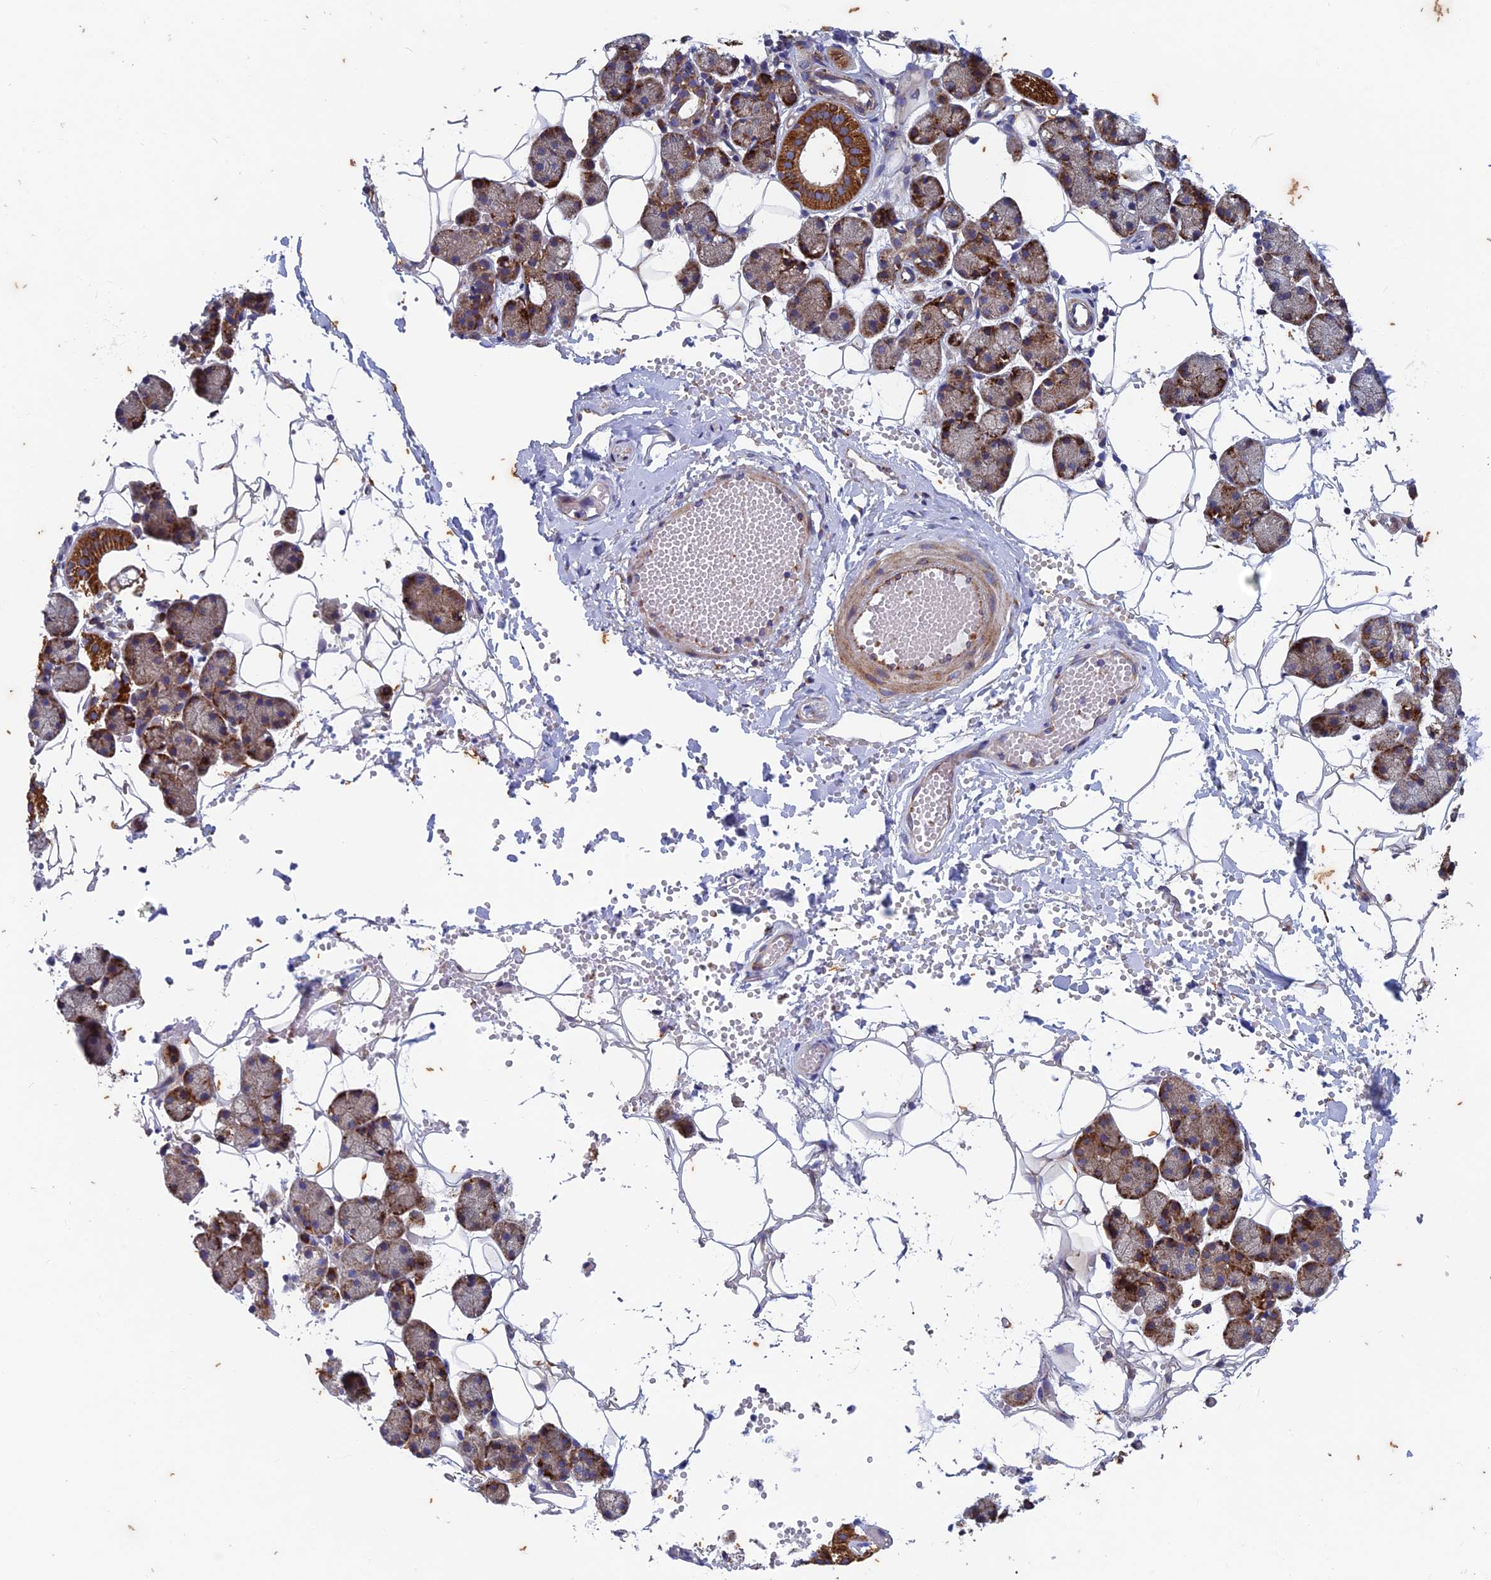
{"staining": {"intensity": "strong", "quantity": "25%-75%", "location": "cytoplasmic/membranous"}, "tissue": "salivary gland", "cell_type": "Glandular cells", "image_type": "normal", "snomed": [{"axis": "morphology", "description": "Normal tissue, NOS"}, {"axis": "topography", "description": "Salivary gland"}], "caption": "The micrograph displays a brown stain indicating the presence of a protein in the cytoplasmic/membranous of glandular cells in salivary gland.", "gene": "AP4S1", "patient": {"sex": "female", "age": 33}}